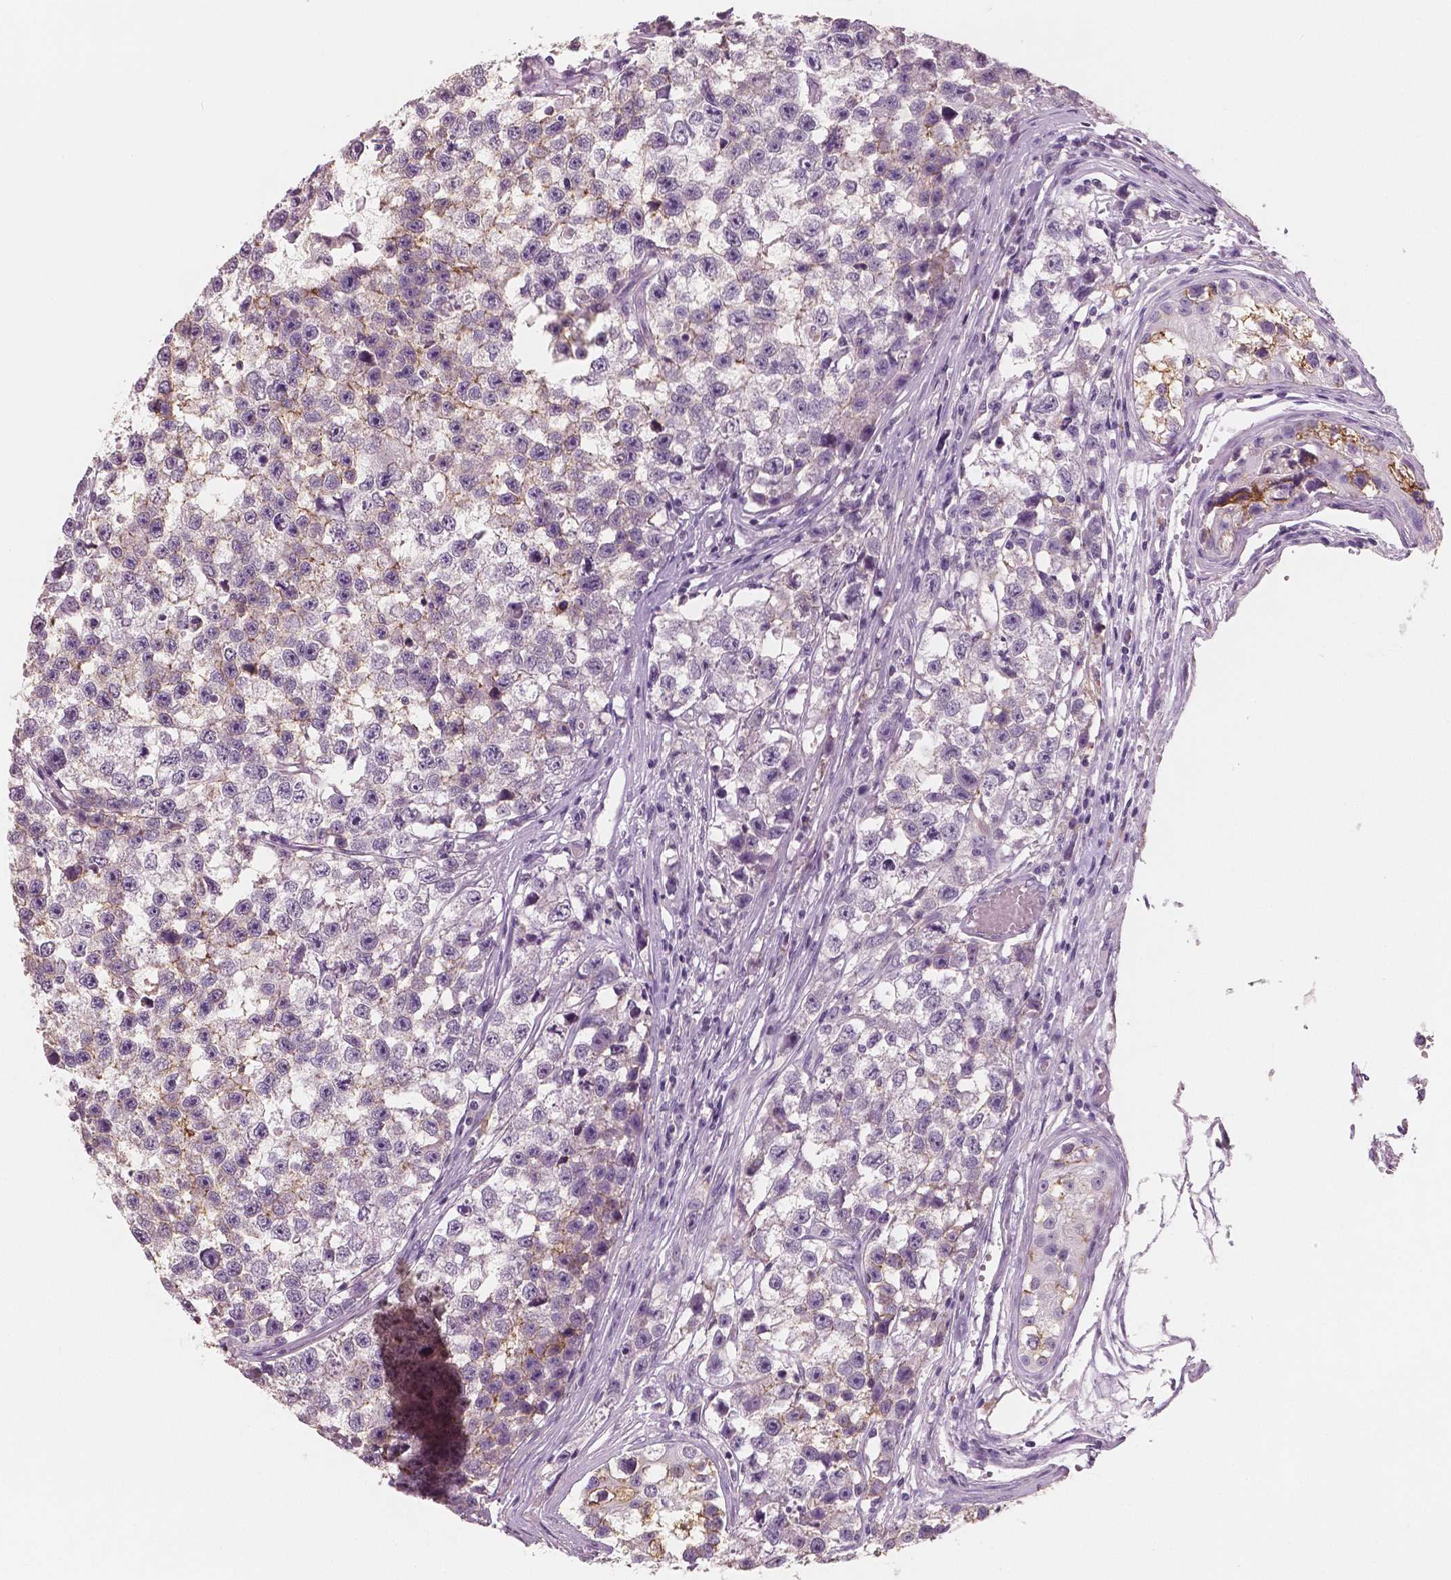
{"staining": {"intensity": "weak", "quantity": "<25%", "location": "cytoplasmic/membranous"}, "tissue": "testis cancer", "cell_type": "Tumor cells", "image_type": "cancer", "snomed": [{"axis": "morphology", "description": "Seminoma, NOS"}, {"axis": "topography", "description": "Testis"}], "caption": "This is an immunohistochemistry photomicrograph of human testis cancer (seminoma). There is no positivity in tumor cells.", "gene": "KIT", "patient": {"sex": "male", "age": 26}}